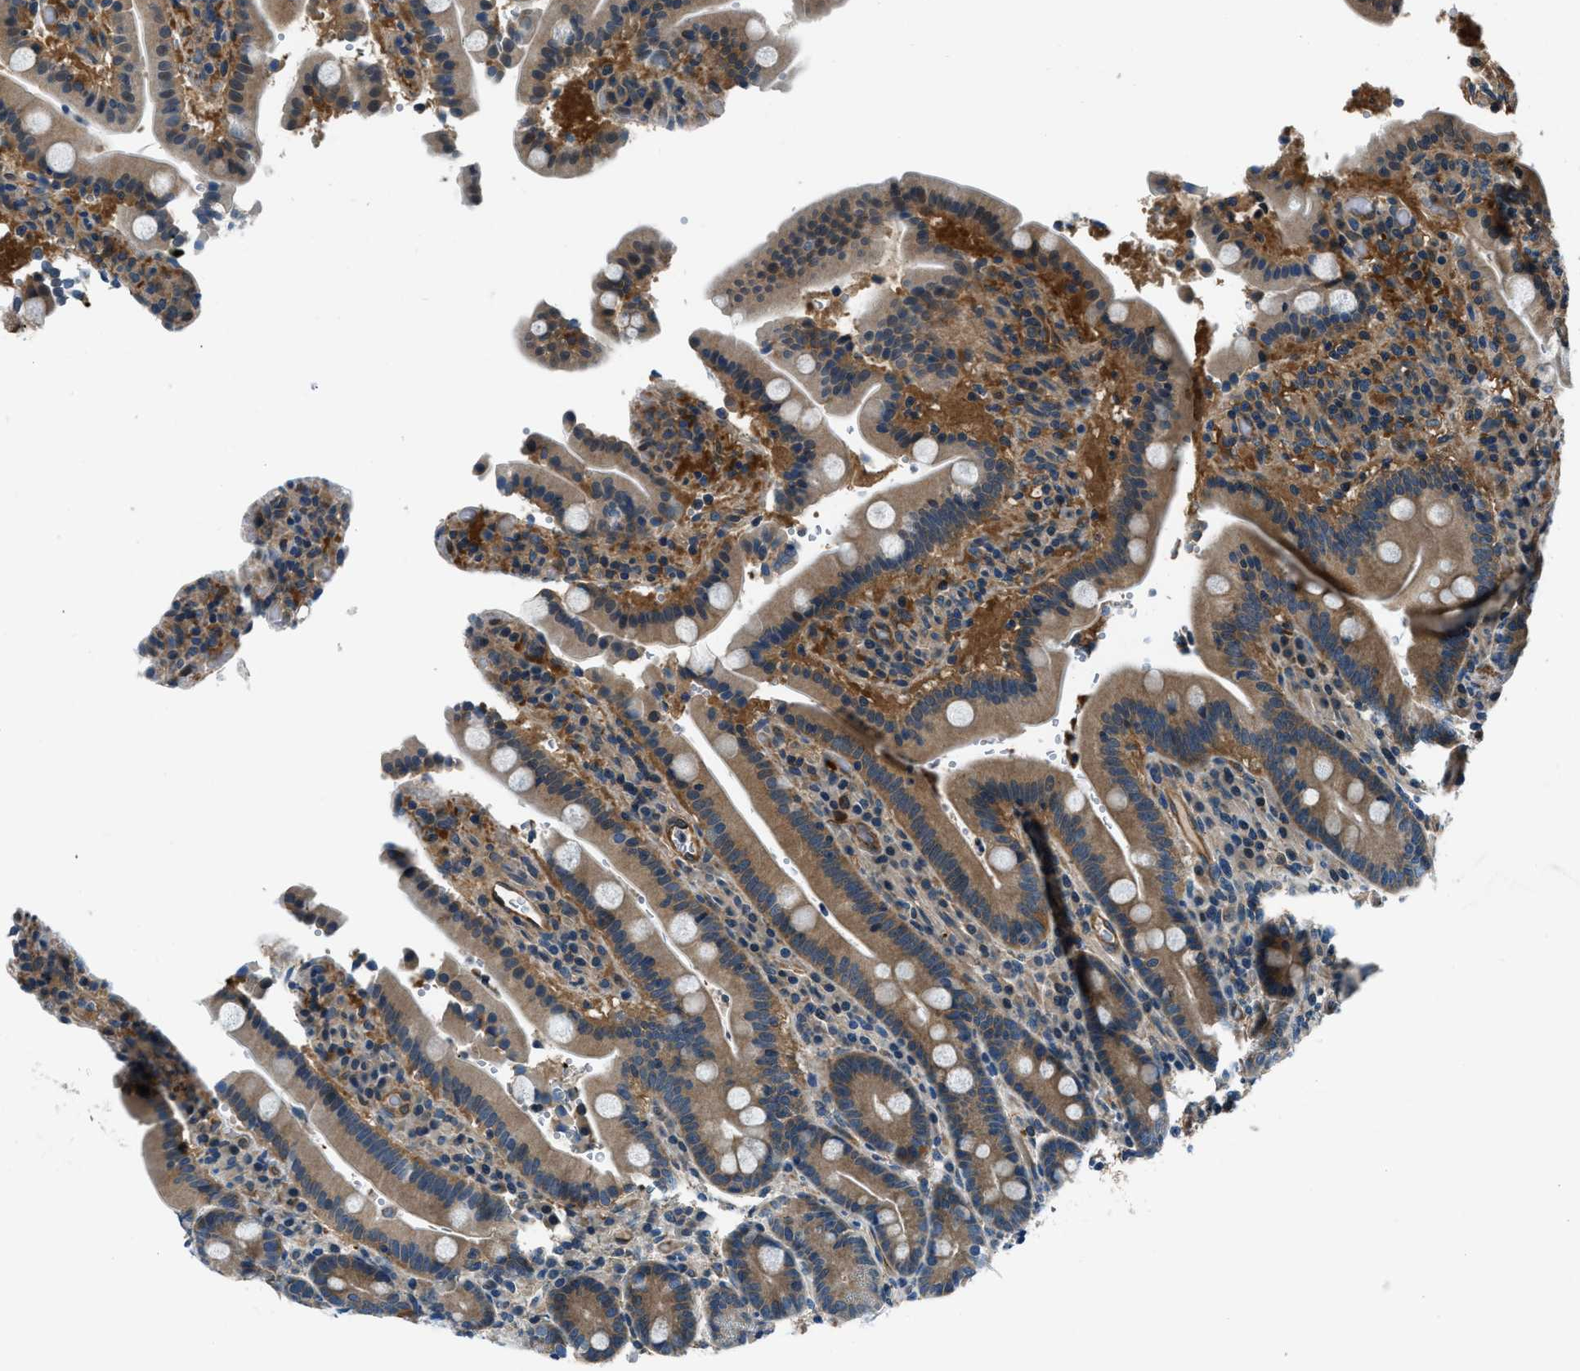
{"staining": {"intensity": "moderate", "quantity": ">75%", "location": "cytoplasmic/membranous"}, "tissue": "duodenum", "cell_type": "Glandular cells", "image_type": "normal", "snomed": [{"axis": "morphology", "description": "Normal tissue, NOS"}, {"axis": "topography", "description": "Small intestine, NOS"}], "caption": "High-power microscopy captured an immunohistochemistry histopathology image of benign duodenum, revealing moderate cytoplasmic/membranous positivity in about >75% of glandular cells.", "gene": "SLC19A2", "patient": {"sex": "female", "age": 71}}